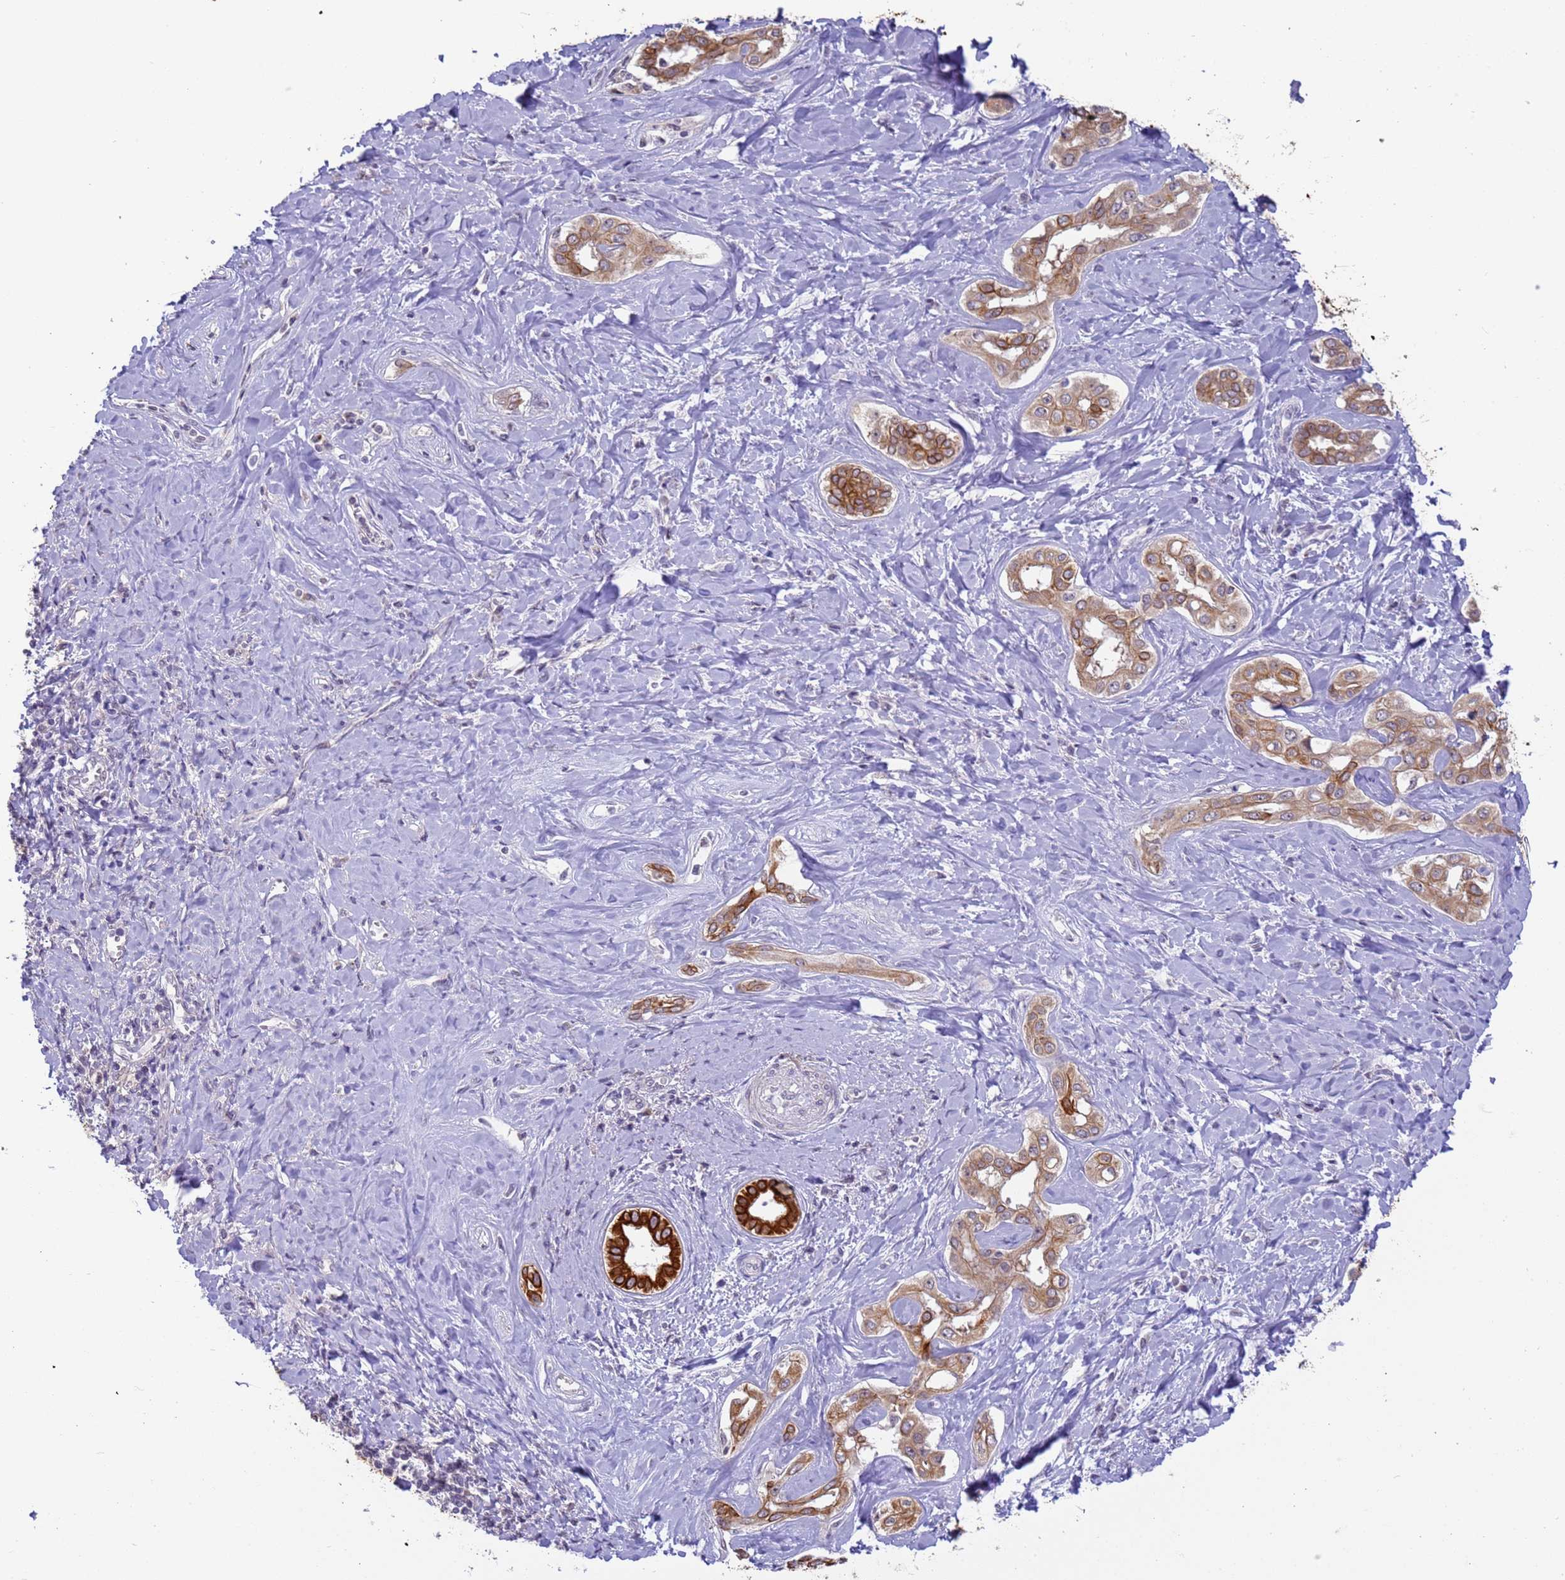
{"staining": {"intensity": "strong", "quantity": "25%-75%", "location": "cytoplasmic/membranous"}, "tissue": "liver cancer", "cell_type": "Tumor cells", "image_type": "cancer", "snomed": [{"axis": "morphology", "description": "Cholangiocarcinoma"}, {"axis": "topography", "description": "Liver"}], "caption": "Human liver cancer (cholangiocarcinoma) stained with a brown dye displays strong cytoplasmic/membranous positive expression in approximately 25%-75% of tumor cells.", "gene": "VWA3A", "patient": {"sex": "female", "age": 77}}